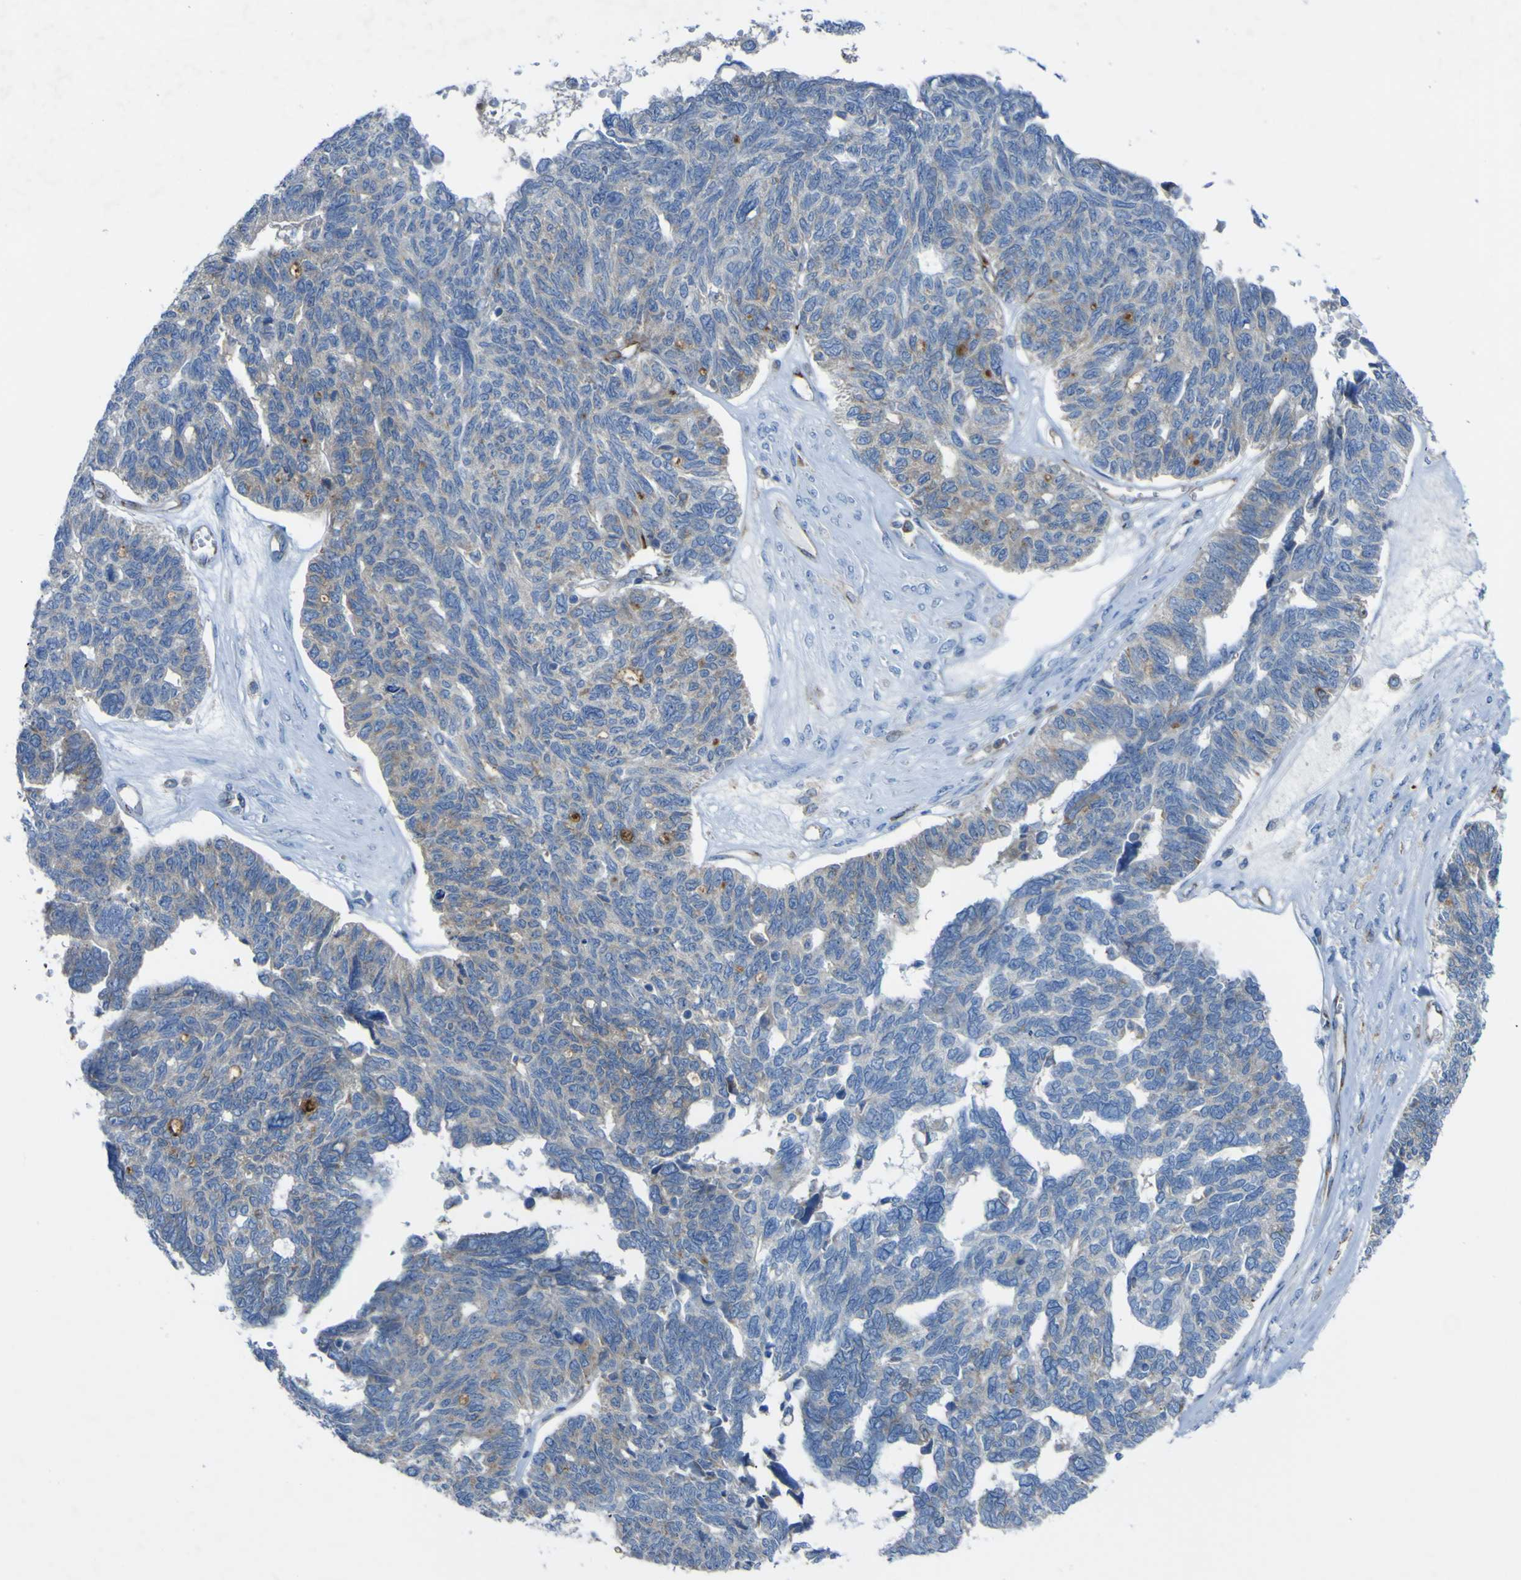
{"staining": {"intensity": "weak", "quantity": "25%-75%", "location": "cytoplasmic/membranous"}, "tissue": "ovarian cancer", "cell_type": "Tumor cells", "image_type": "cancer", "snomed": [{"axis": "morphology", "description": "Cystadenocarcinoma, serous, NOS"}, {"axis": "topography", "description": "Ovary"}], "caption": "Protein positivity by immunohistochemistry displays weak cytoplasmic/membranous expression in about 25%-75% of tumor cells in ovarian cancer (serous cystadenocarcinoma).", "gene": "CST3", "patient": {"sex": "female", "age": 79}}